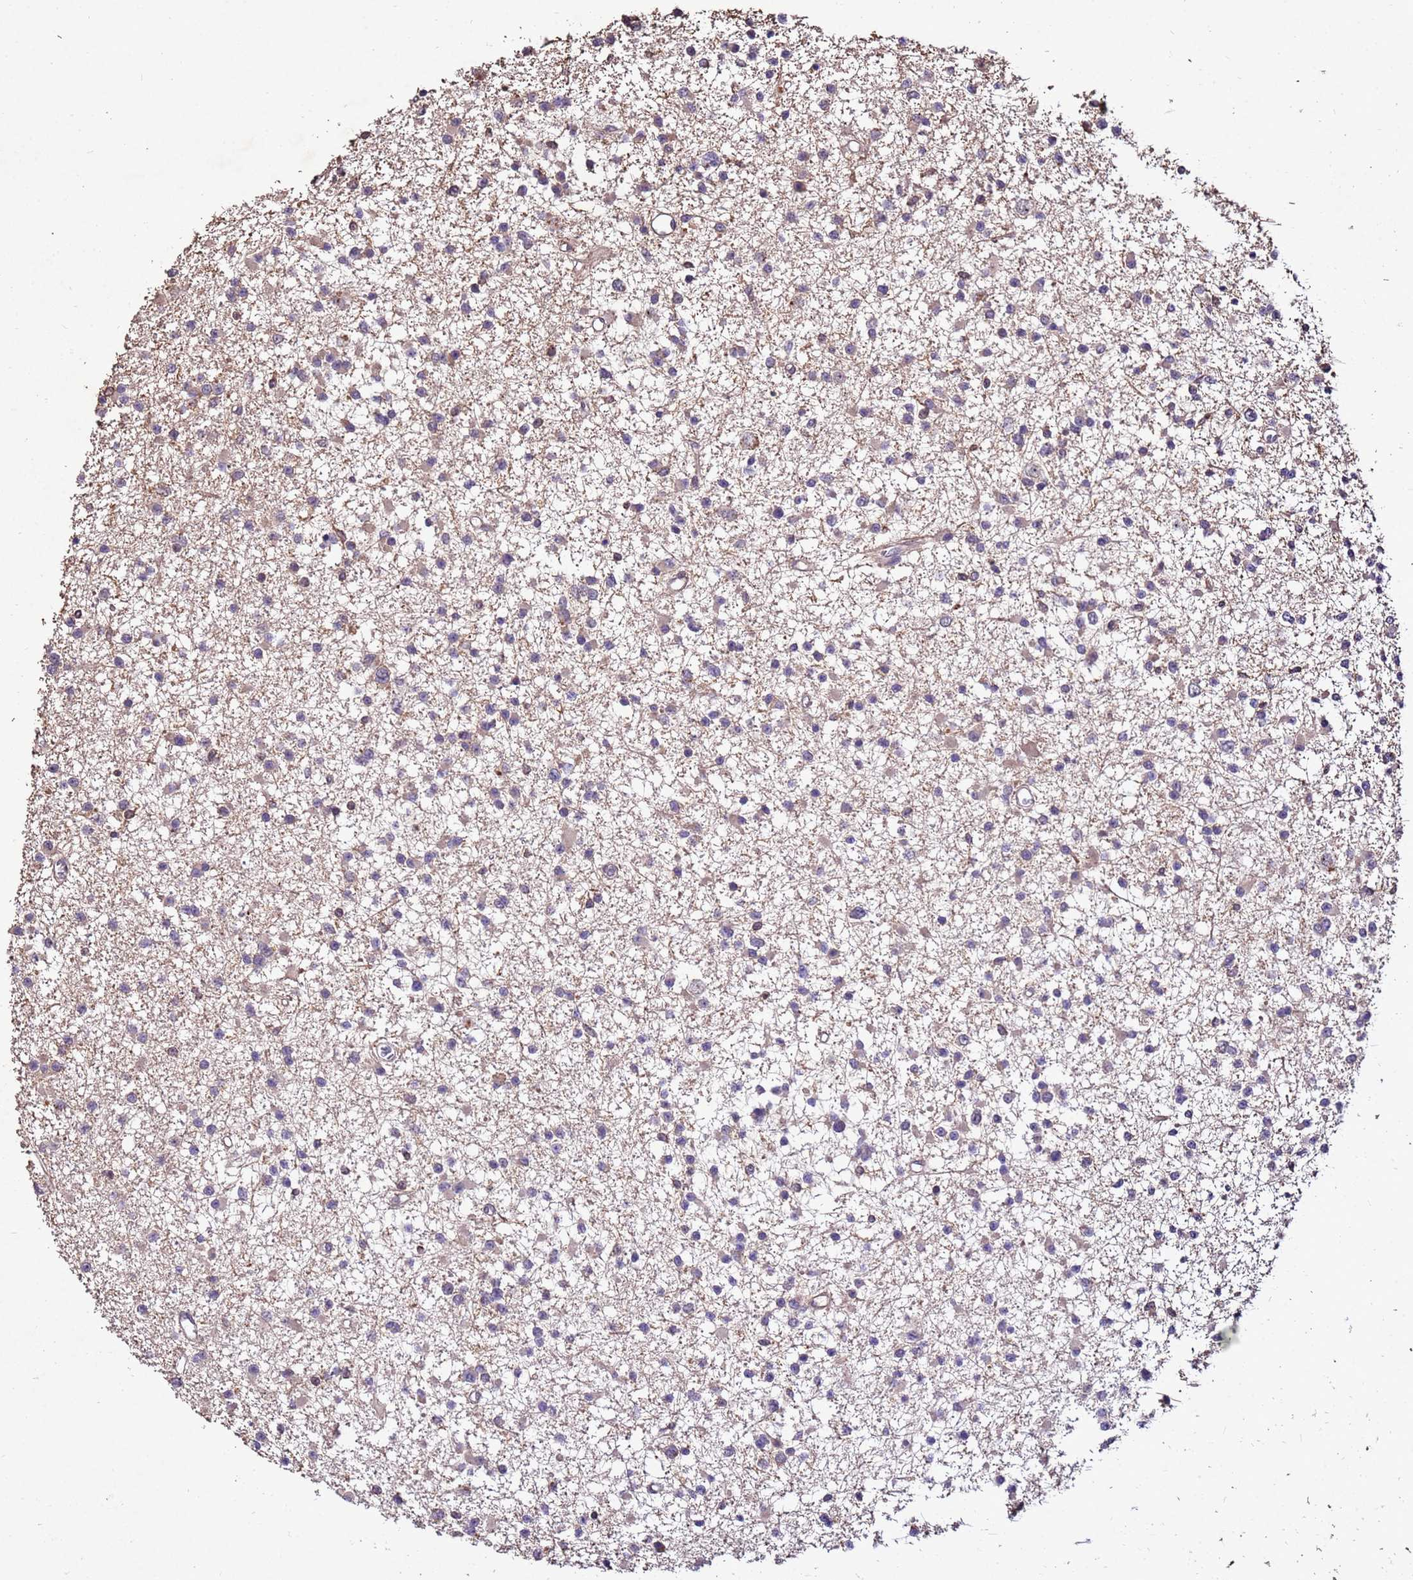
{"staining": {"intensity": "weak", "quantity": "25%-75%", "location": "cytoplasmic/membranous"}, "tissue": "glioma", "cell_type": "Tumor cells", "image_type": "cancer", "snomed": [{"axis": "morphology", "description": "Glioma, malignant, Low grade"}, {"axis": "topography", "description": "Brain"}], "caption": "IHC (DAB (3,3'-diaminobenzidine)) staining of human glioma exhibits weak cytoplasmic/membranous protein positivity in approximately 25%-75% of tumor cells.", "gene": "TOR4A", "patient": {"sex": "female", "age": 22}}